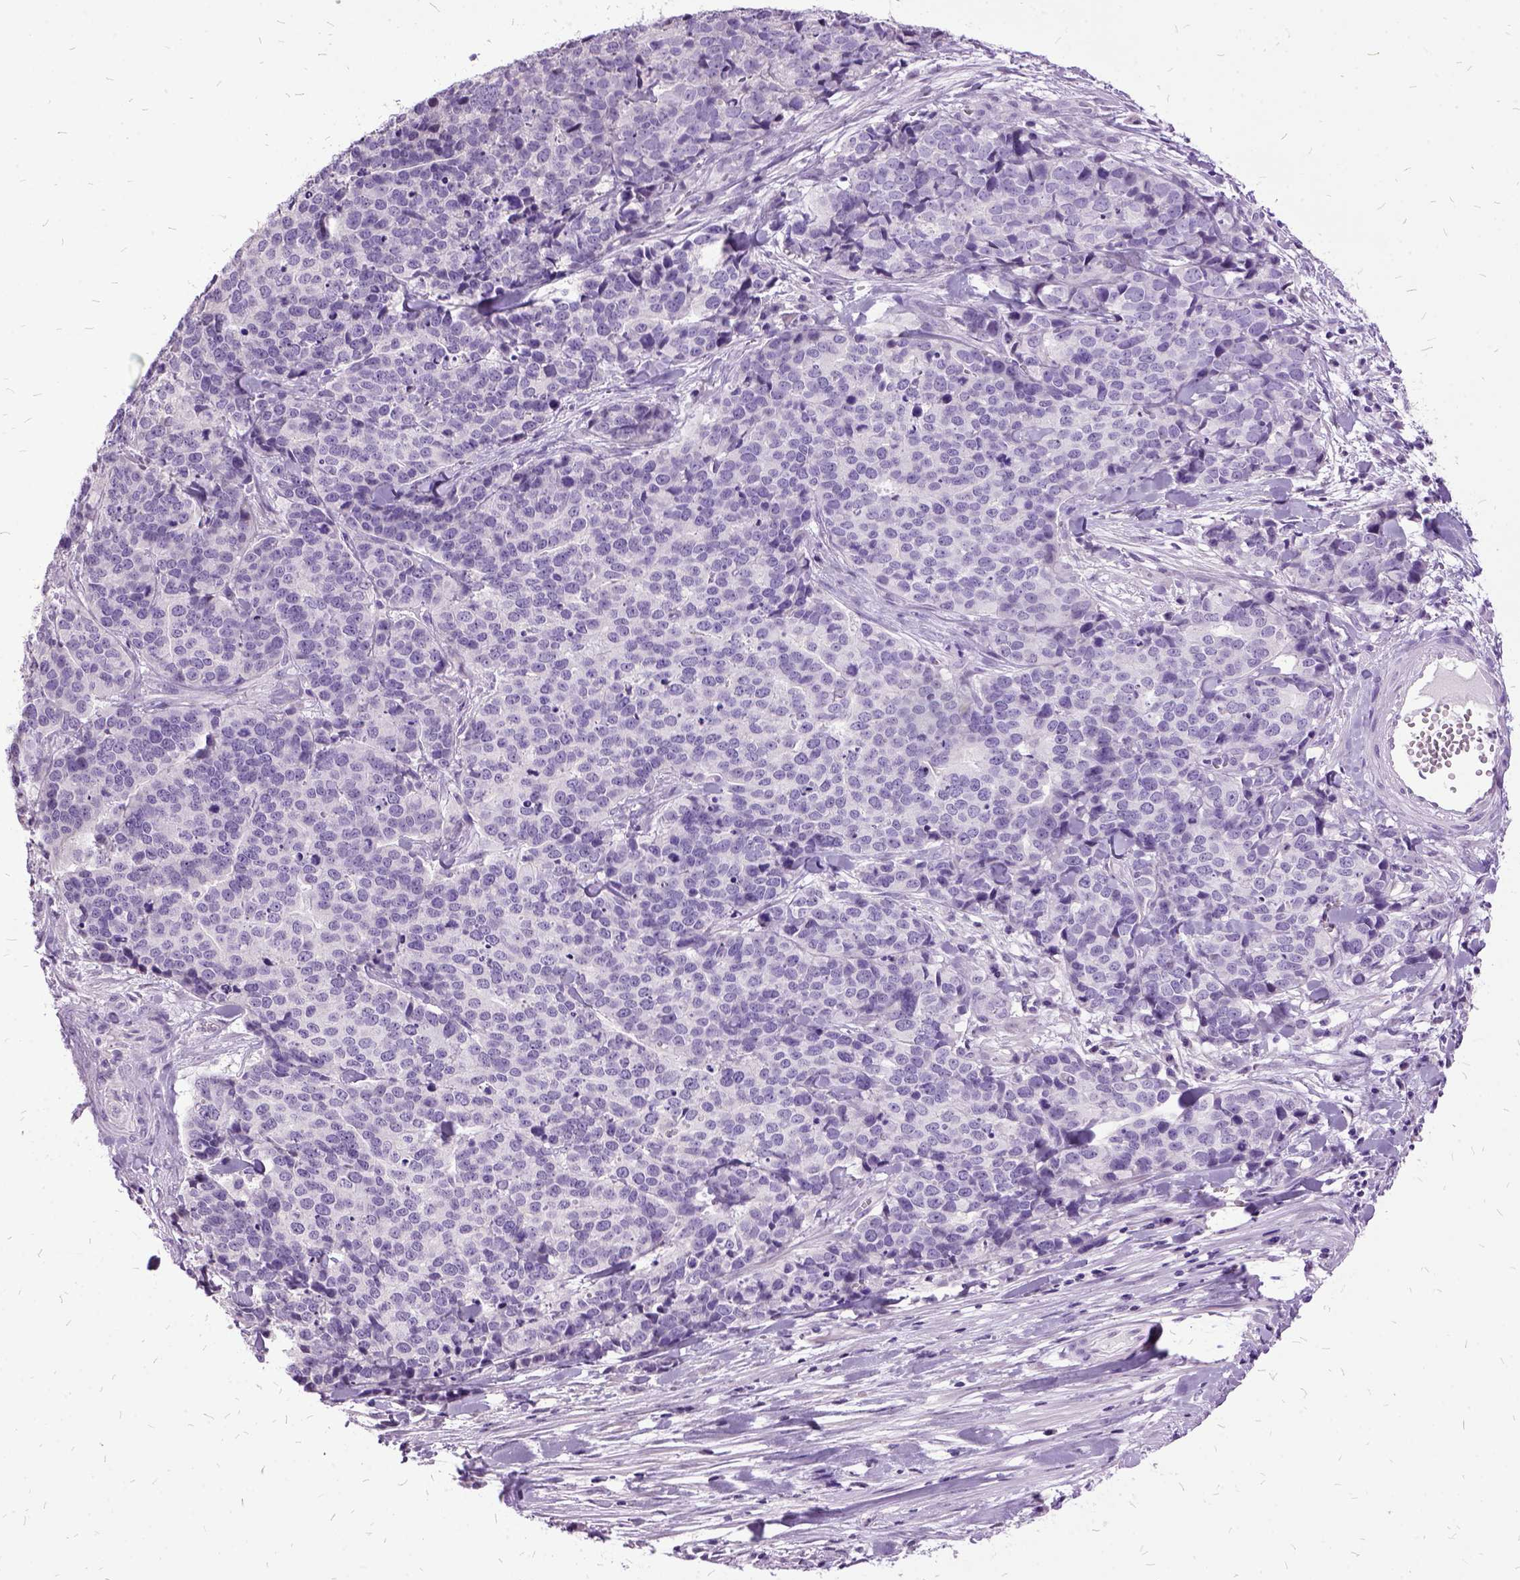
{"staining": {"intensity": "negative", "quantity": "none", "location": "none"}, "tissue": "ovarian cancer", "cell_type": "Tumor cells", "image_type": "cancer", "snomed": [{"axis": "morphology", "description": "Carcinoma, endometroid"}, {"axis": "topography", "description": "Ovary"}], "caption": "A high-resolution photomicrograph shows immunohistochemistry staining of ovarian cancer (endometroid carcinoma), which reveals no significant expression in tumor cells. (DAB immunohistochemistry (IHC) visualized using brightfield microscopy, high magnification).", "gene": "MME", "patient": {"sex": "female", "age": 65}}